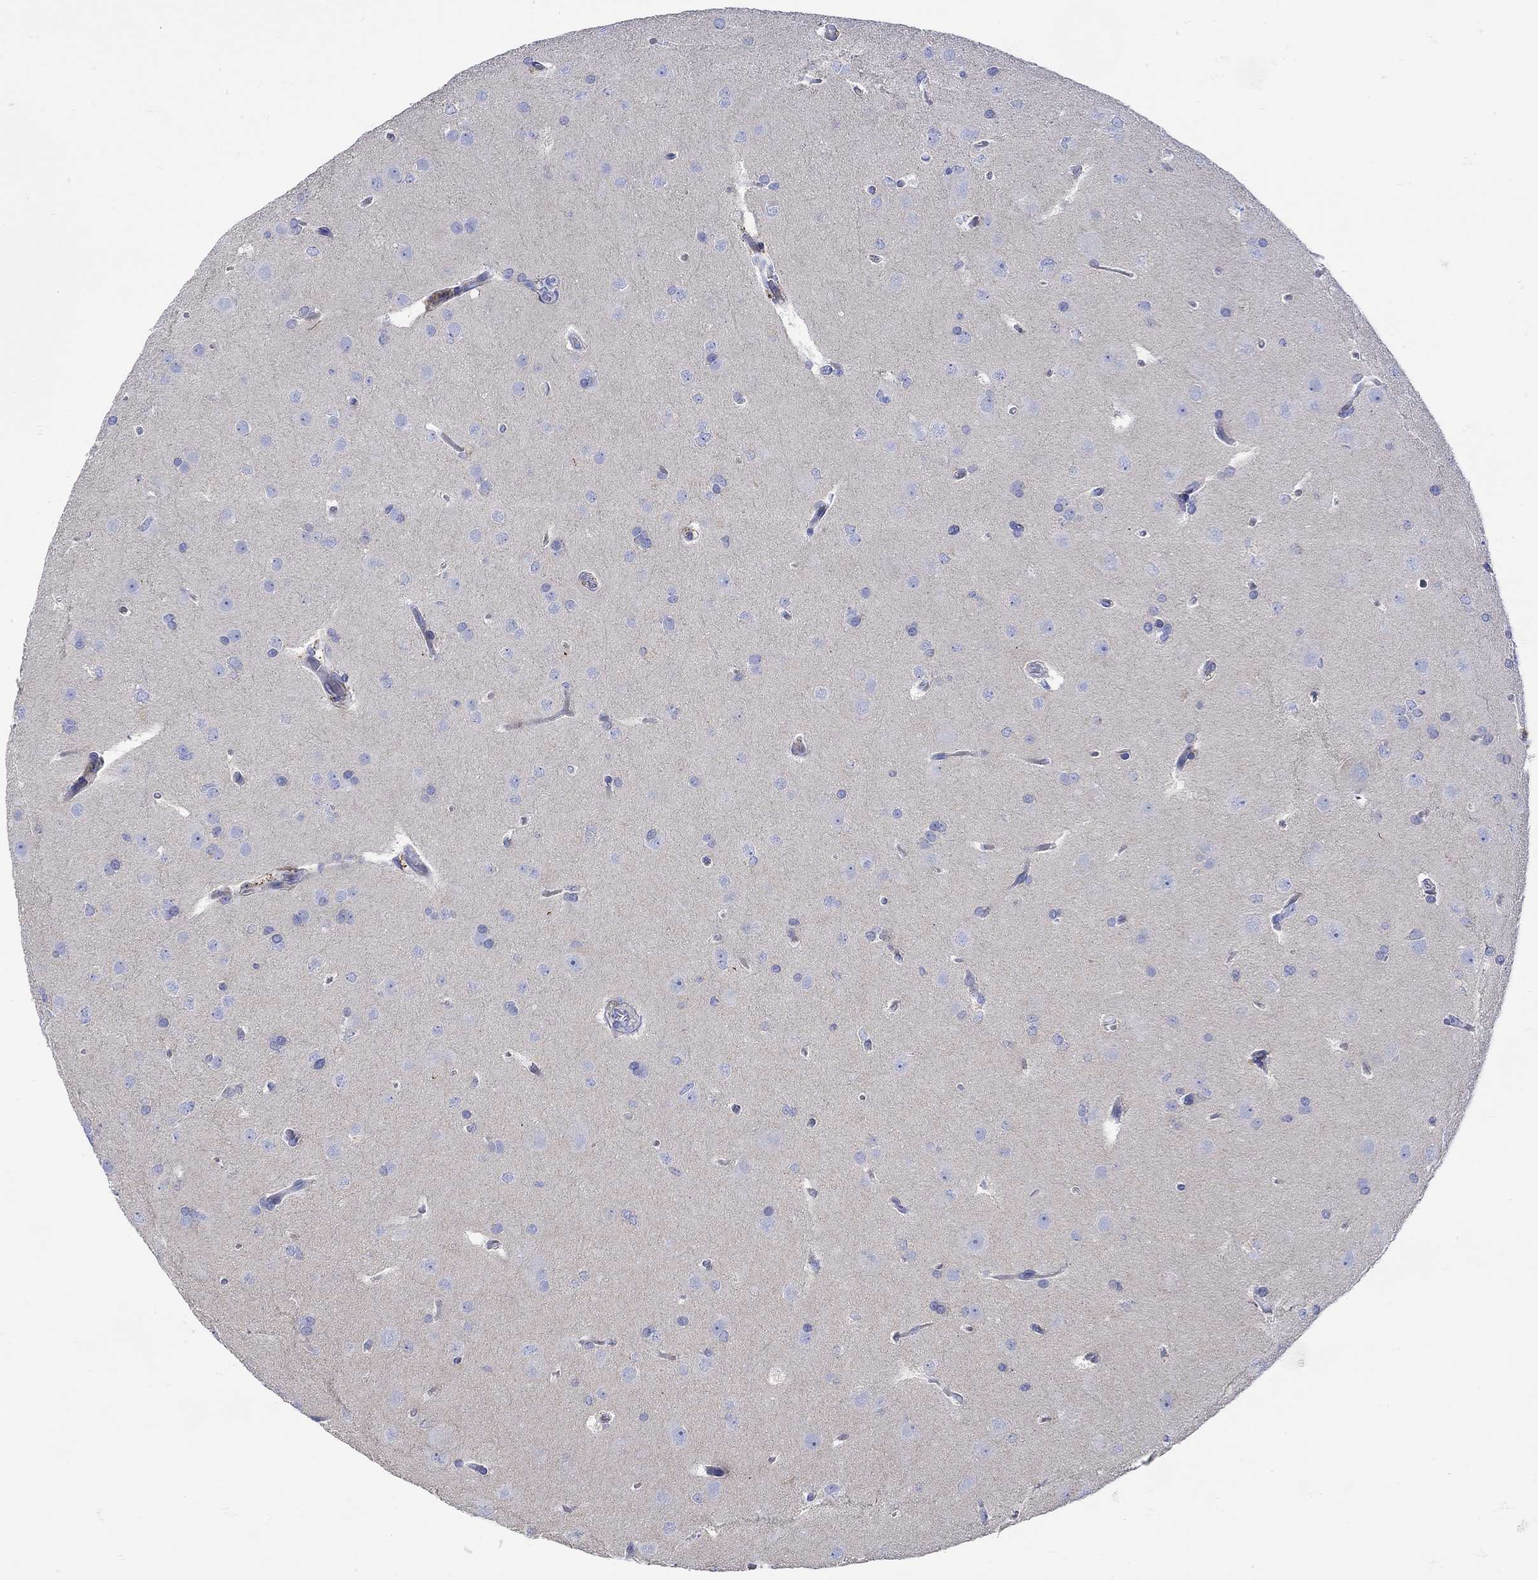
{"staining": {"intensity": "negative", "quantity": "none", "location": "none"}, "tissue": "glioma", "cell_type": "Tumor cells", "image_type": "cancer", "snomed": [{"axis": "morphology", "description": "Glioma, malignant, Low grade"}, {"axis": "topography", "description": "Brain"}], "caption": "IHC of human low-grade glioma (malignant) demonstrates no staining in tumor cells.", "gene": "ANKMY1", "patient": {"sex": "female", "age": 32}}